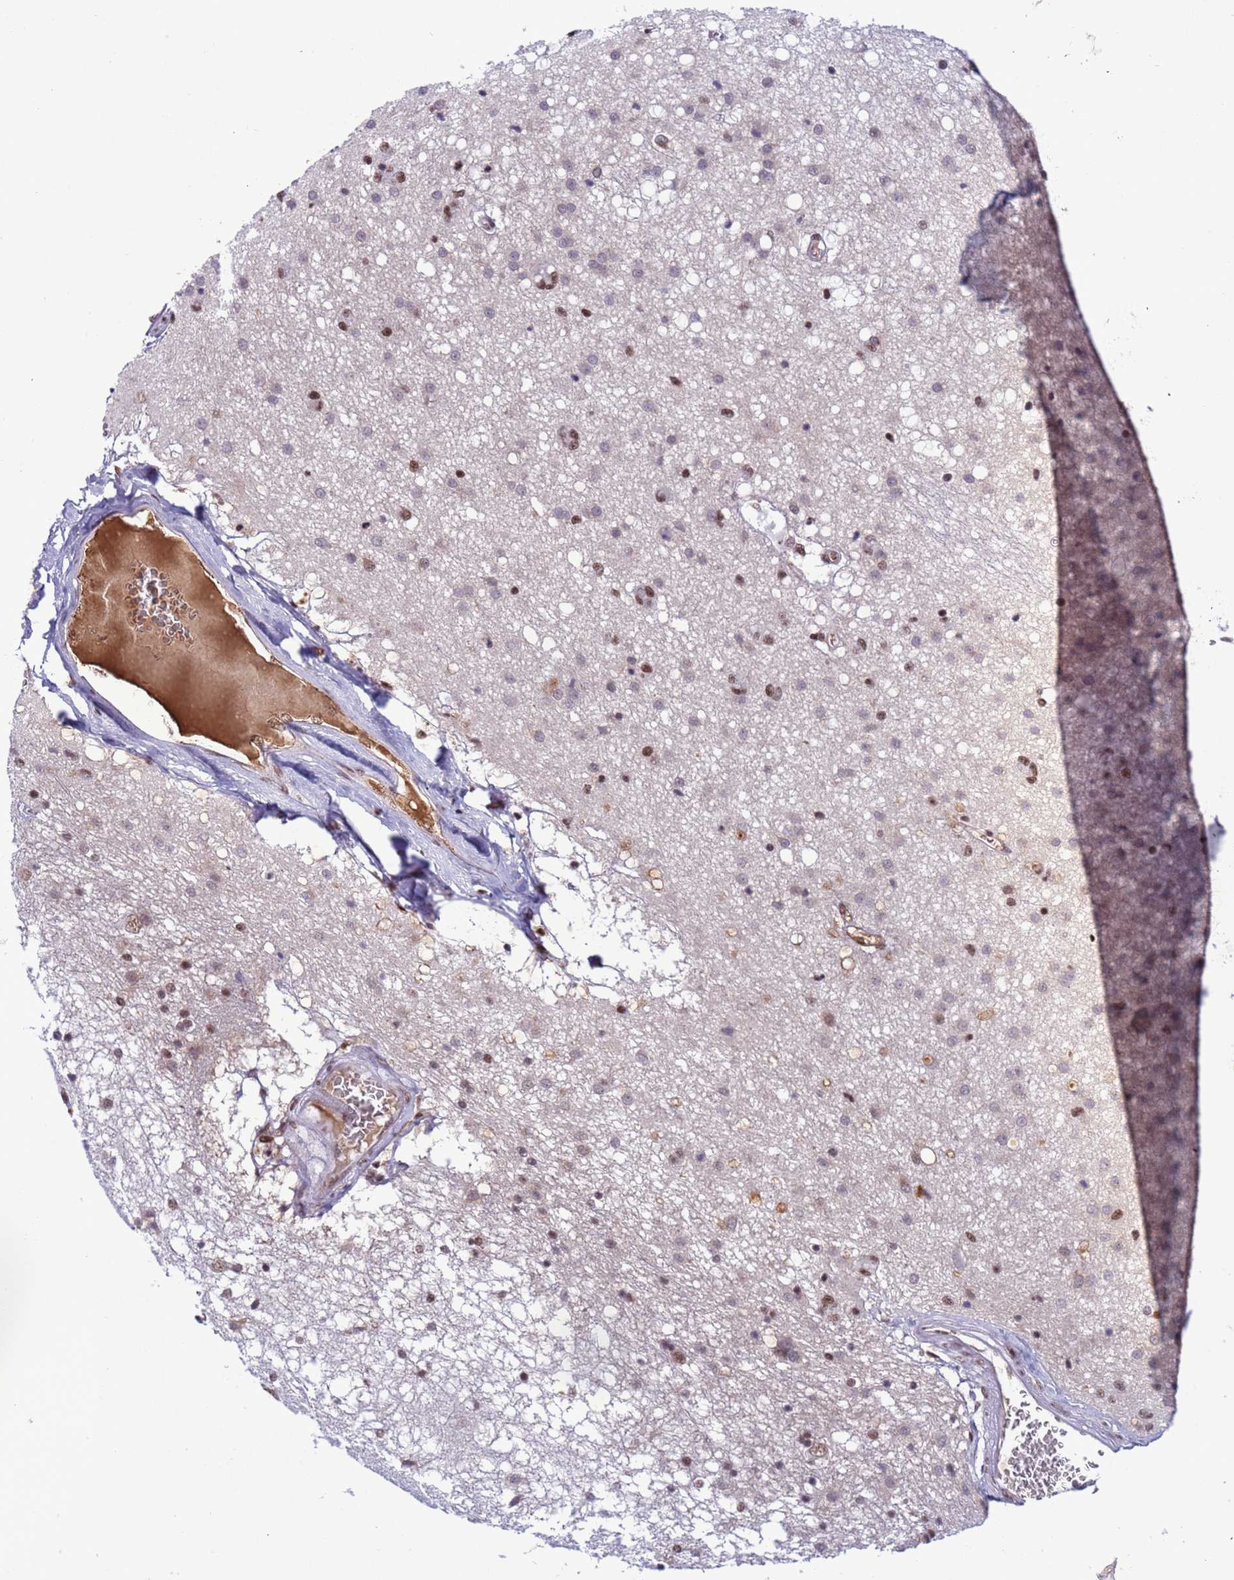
{"staining": {"intensity": "moderate", "quantity": "25%-75%", "location": "nuclear"}, "tissue": "caudate", "cell_type": "Glial cells", "image_type": "normal", "snomed": [{"axis": "morphology", "description": "Normal tissue, NOS"}, {"axis": "topography", "description": "Lateral ventricle wall"}], "caption": "A micrograph of caudate stained for a protein demonstrates moderate nuclear brown staining in glial cells. (DAB (3,3'-diaminobenzidine) = brown stain, brightfield microscopy at high magnification).", "gene": "SRRT", "patient": {"sex": "male", "age": 37}}